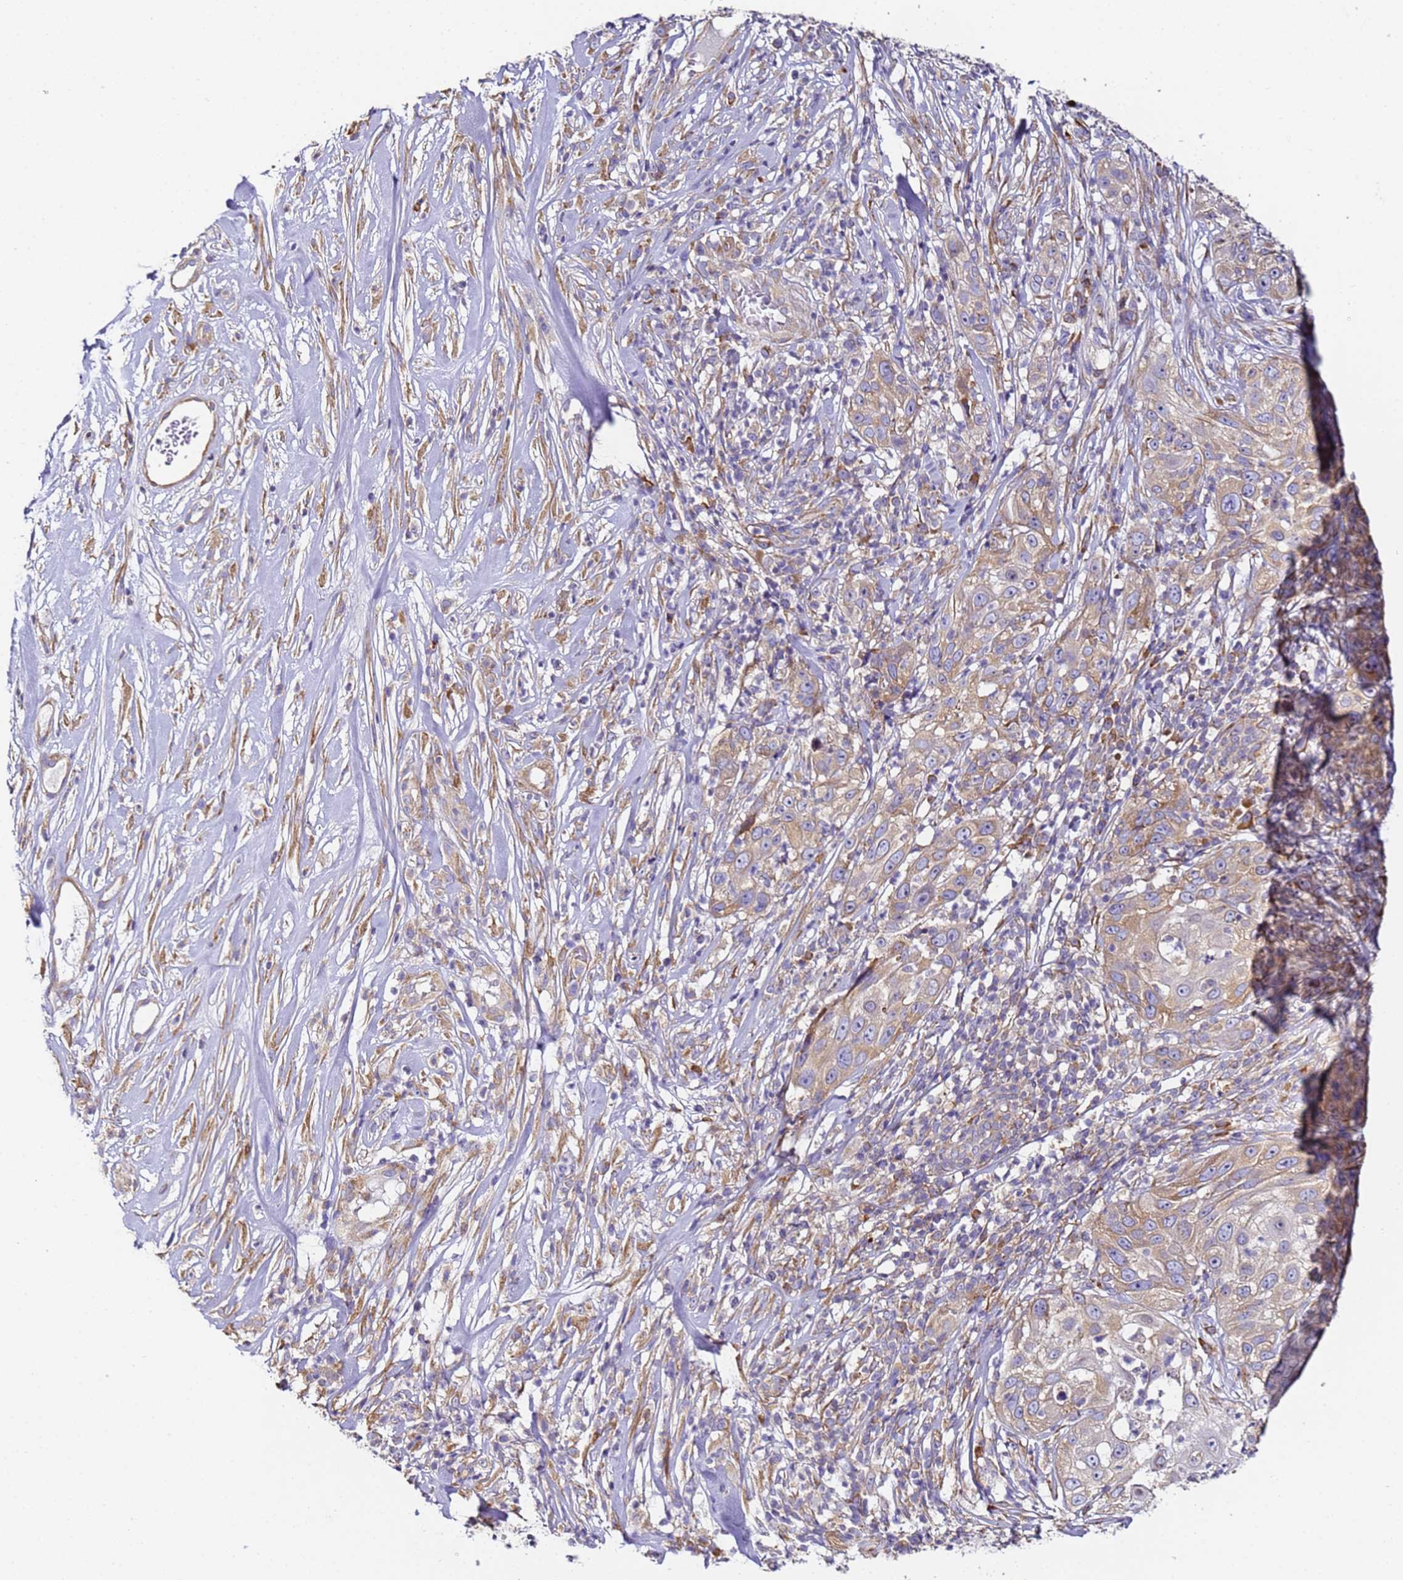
{"staining": {"intensity": "moderate", "quantity": "25%-75%", "location": "cytoplasmic/membranous"}, "tissue": "skin cancer", "cell_type": "Tumor cells", "image_type": "cancer", "snomed": [{"axis": "morphology", "description": "Squamous cell carcinoma, NOS"}, {"axis": "topography", "description": "Skin"}], "caption": "Moderate cytoplasmic/membranous positivity is present in about 25%-75% of tumor cells in squamous cell carcinoma (skin). Nuclei are stained in blue.", "gene": "RPL13A", "patient": {"sex": "female", "age": 44}}